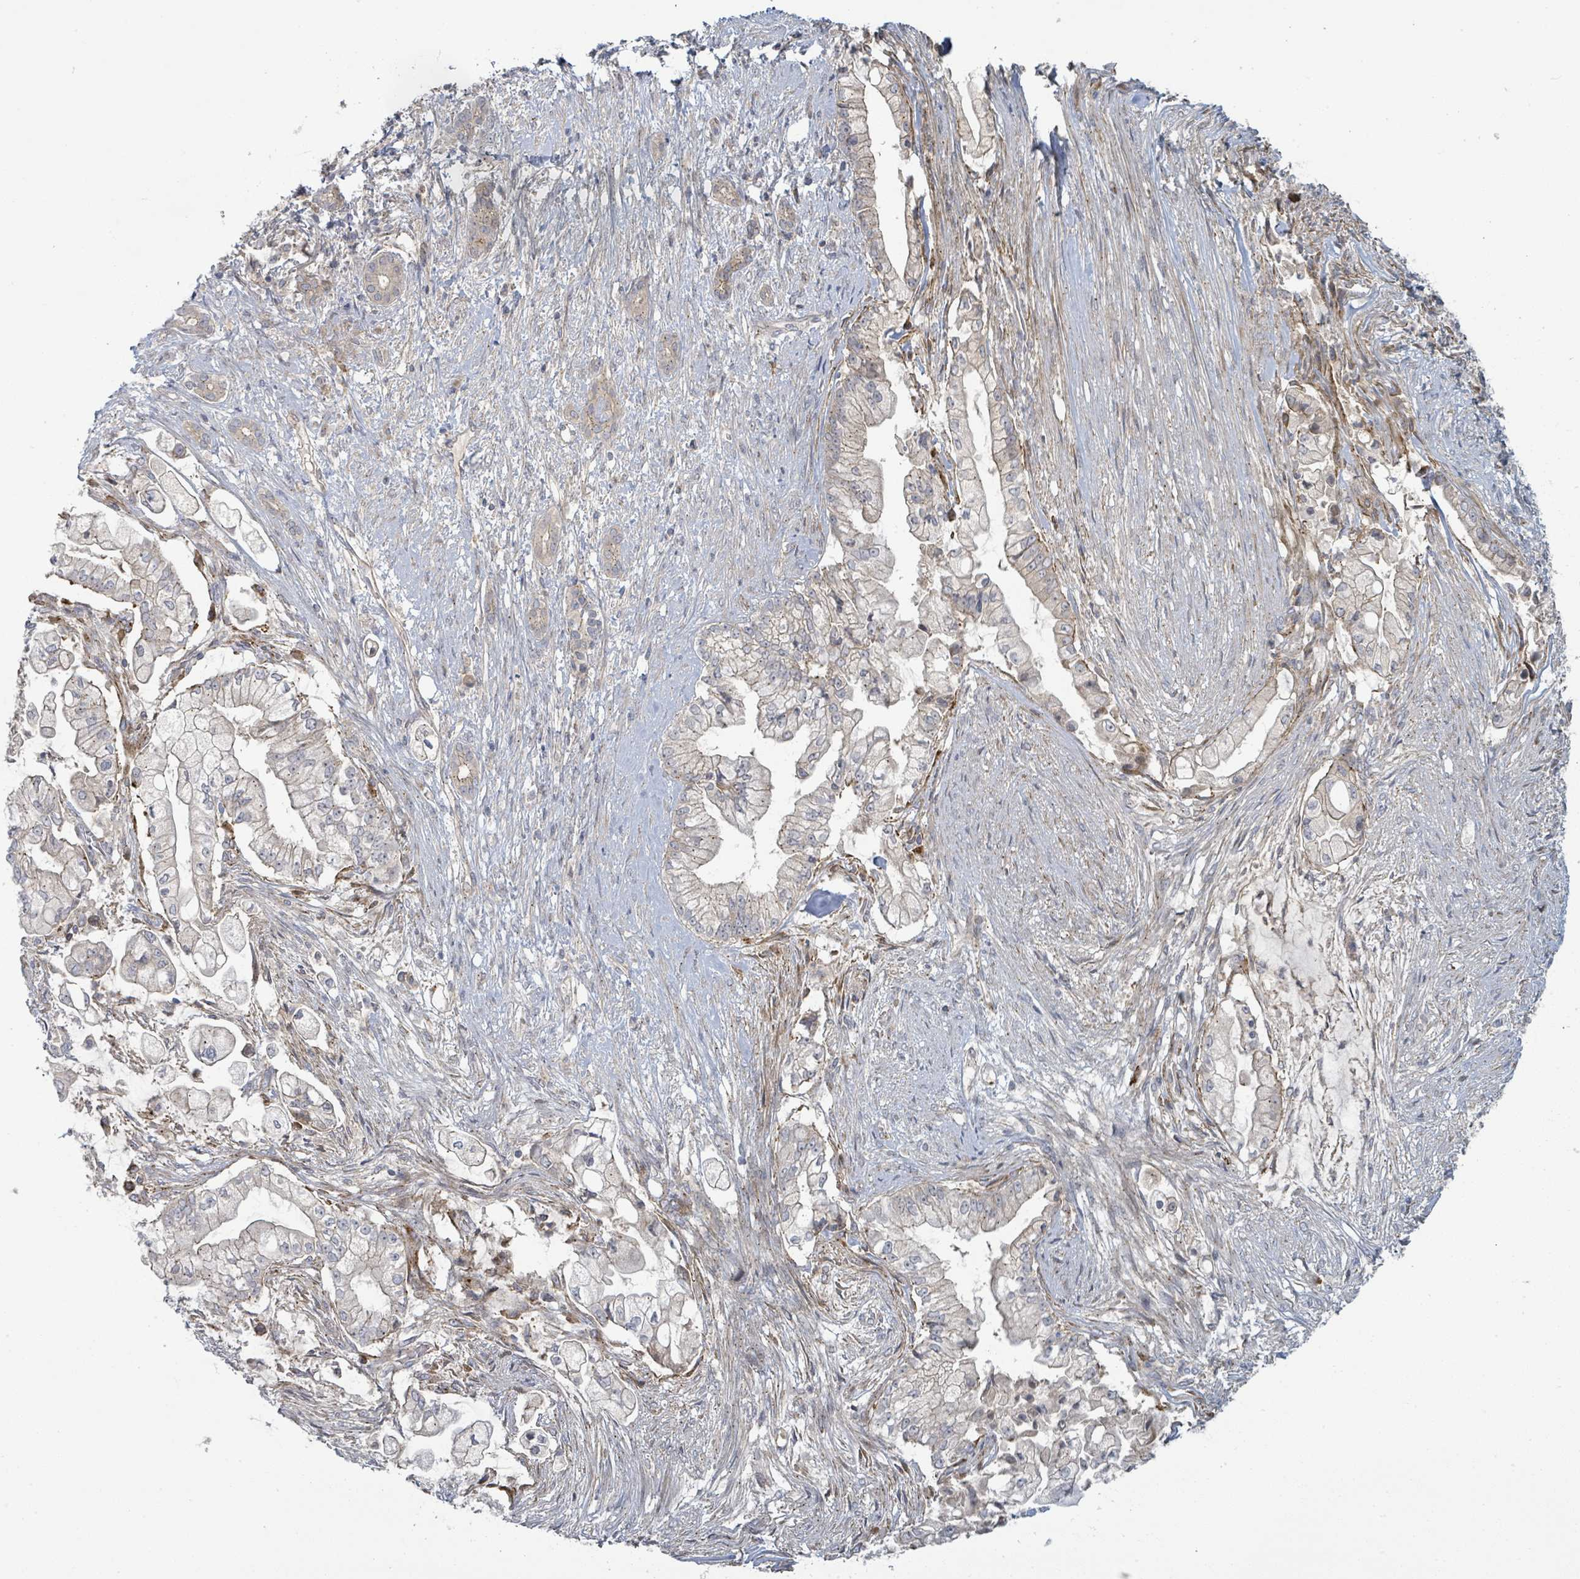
{"staining": {"intensity": "negative", "quantity": "none", "location": "none"}, "tissue": "pancreatic cancer", "cell_type": "Tumor cells", "image_type": "cancer", "snomed": [{"axis": "morphology", "description": "Adenocarcinoma, NOS"}, {"axis": "topography", "description": "Pancreas"}], "caption": "A histopathology image of pancreatic adenocarcinoma stained for a protein demonstrates no brown staining in tumor cells.", "gene": "COL5A3", "patient": {"sex": "female", "age": 69}}